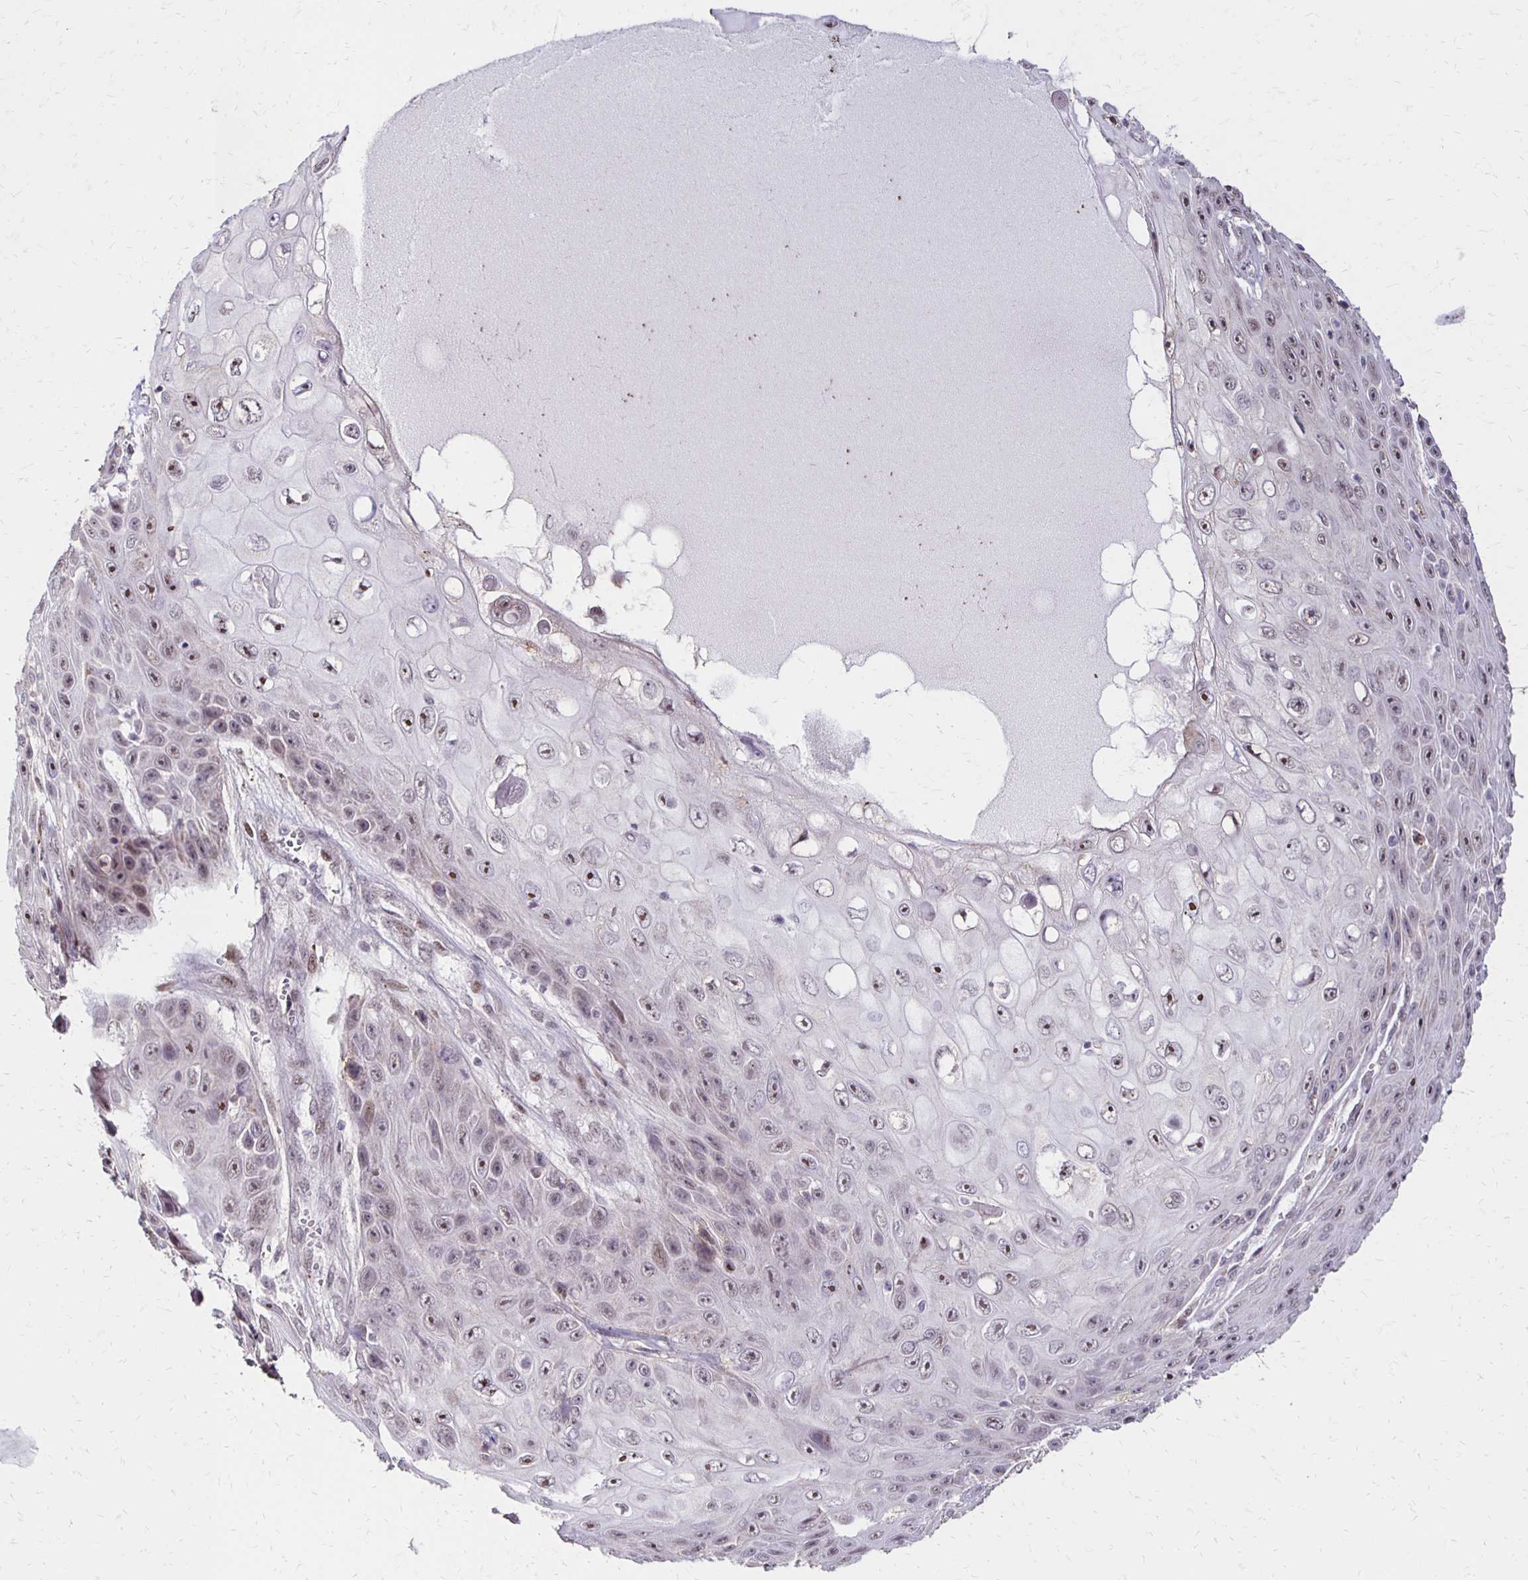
{"staining": {"intensity": "moderate", "quantity": "25%-75%", "location": "nuclear"}, "tissue": "skin cancer", "cell_type": "Tumor cells", "image_type": "cancer", "snomed": [{"axis": "morphology", "description": "Squamous cell carcinoma, NOS"}, {"axis": "topography", "description": "Skin"}], "caption": "Squamous cell carcinoma (skin) tissue reveals moderate nuclear staining in about 25%-75% of tumor cells The protein is stained brown, and the nuclei are stained in blue (DAB IHC with brightfield microscopy, high magnification).", "gene": "DAGLA", "patient": {"sex": "male", "age": 82}}